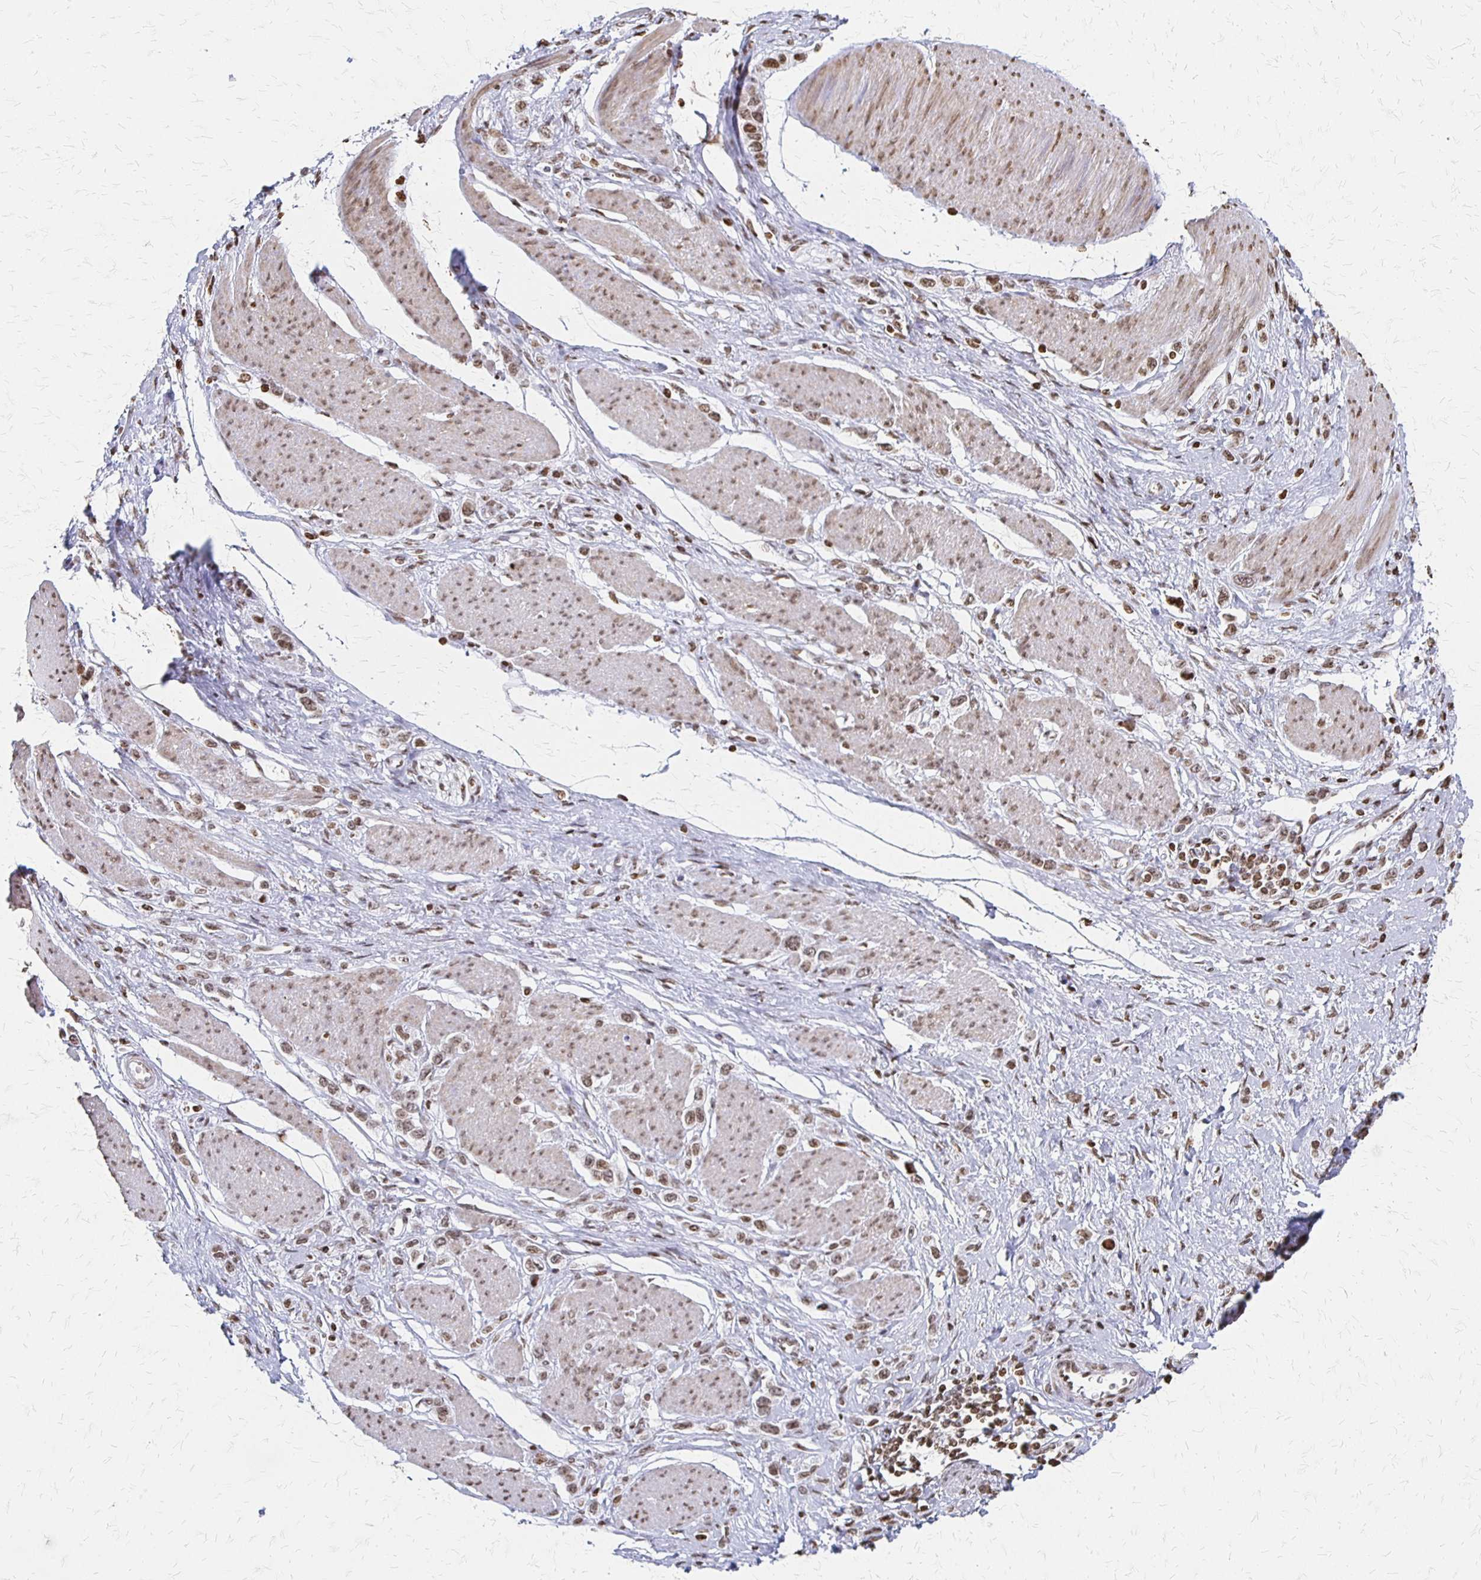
{"staining": {"intensity": "weak", "quantity": ">75%", "location": "nuclear"}, "tissue": "stomach cancer", "cell_type": "Tumor cells", "image_type": "cancer", "snomed": [{"axis": "morphology", "description": "Adenocarcinoma, NOS"}, {"axis": "topography", "description": "Stomach"}], "caption": "Immunohistochemical staining of stomach adenocarcinoma displays low levels of weak nuclear staining in about >75% of tumor cells.", "gene": "ZNF280C", "patient": {"sex": "female", "age": 65}}